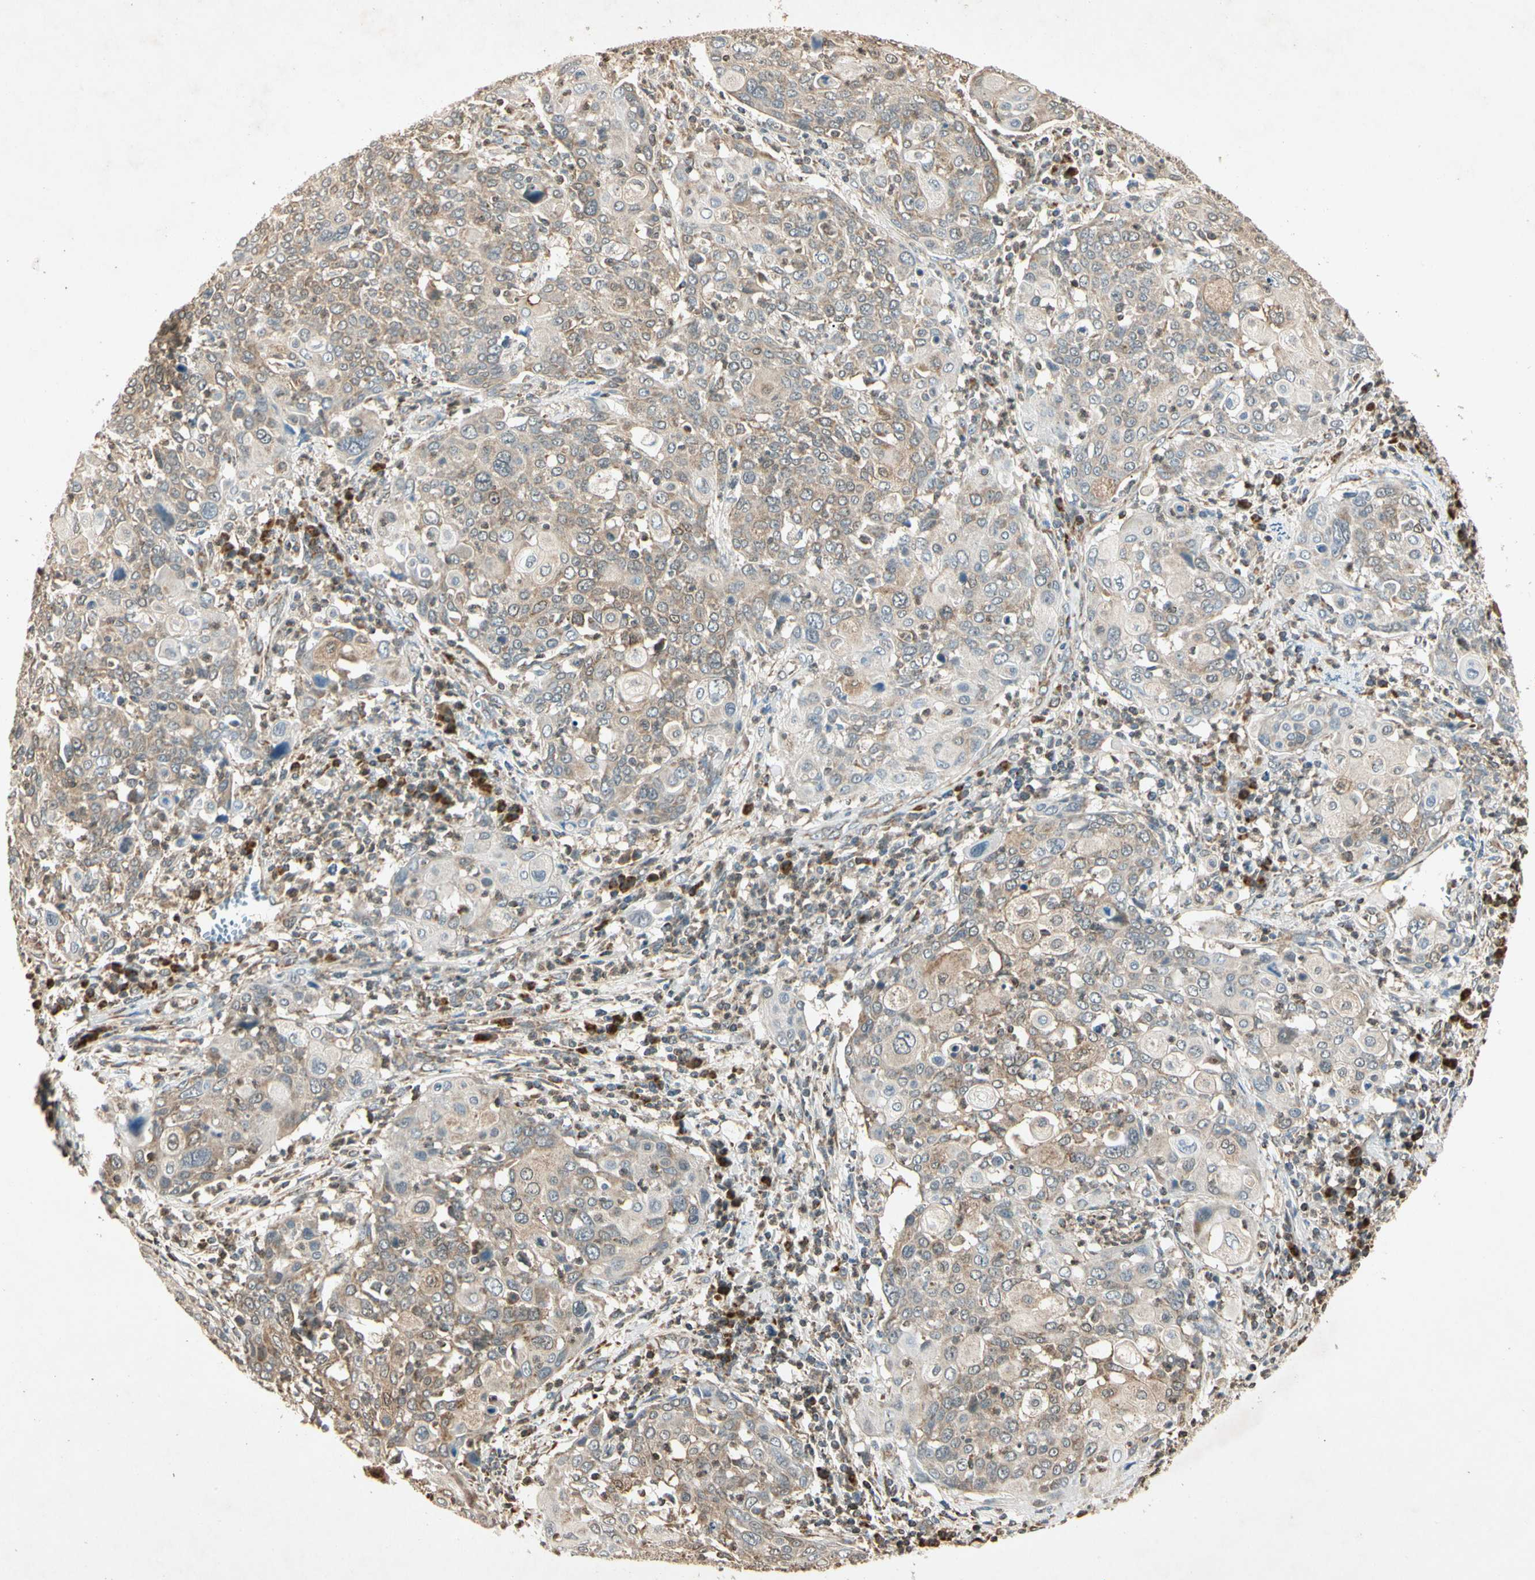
{"staining": {"intensity": "weak", "quantity": ">75%", "location": "cytoplasmic/membranous"}, "tissue": "cervical cancer", "cell_type": "Tumor cells", "image_type": "cancer", "snomed": [{"axis": "morphology", "description": "Squamous cell carcinoma, NOS"}, {"axis": "topography", "description": "Cervix"}], "caption": "This micrograph shows cervical cancer (squamous cell carcinoma) stained with immunohistochemistry to label a protein in brown. The cytoplasmic/membranous of tumor cells show weak positivity for the protein. Nuclei are counter-stained blue.", "gene": "PRDX5", "patient": {"sex": "female", "age": 40}}